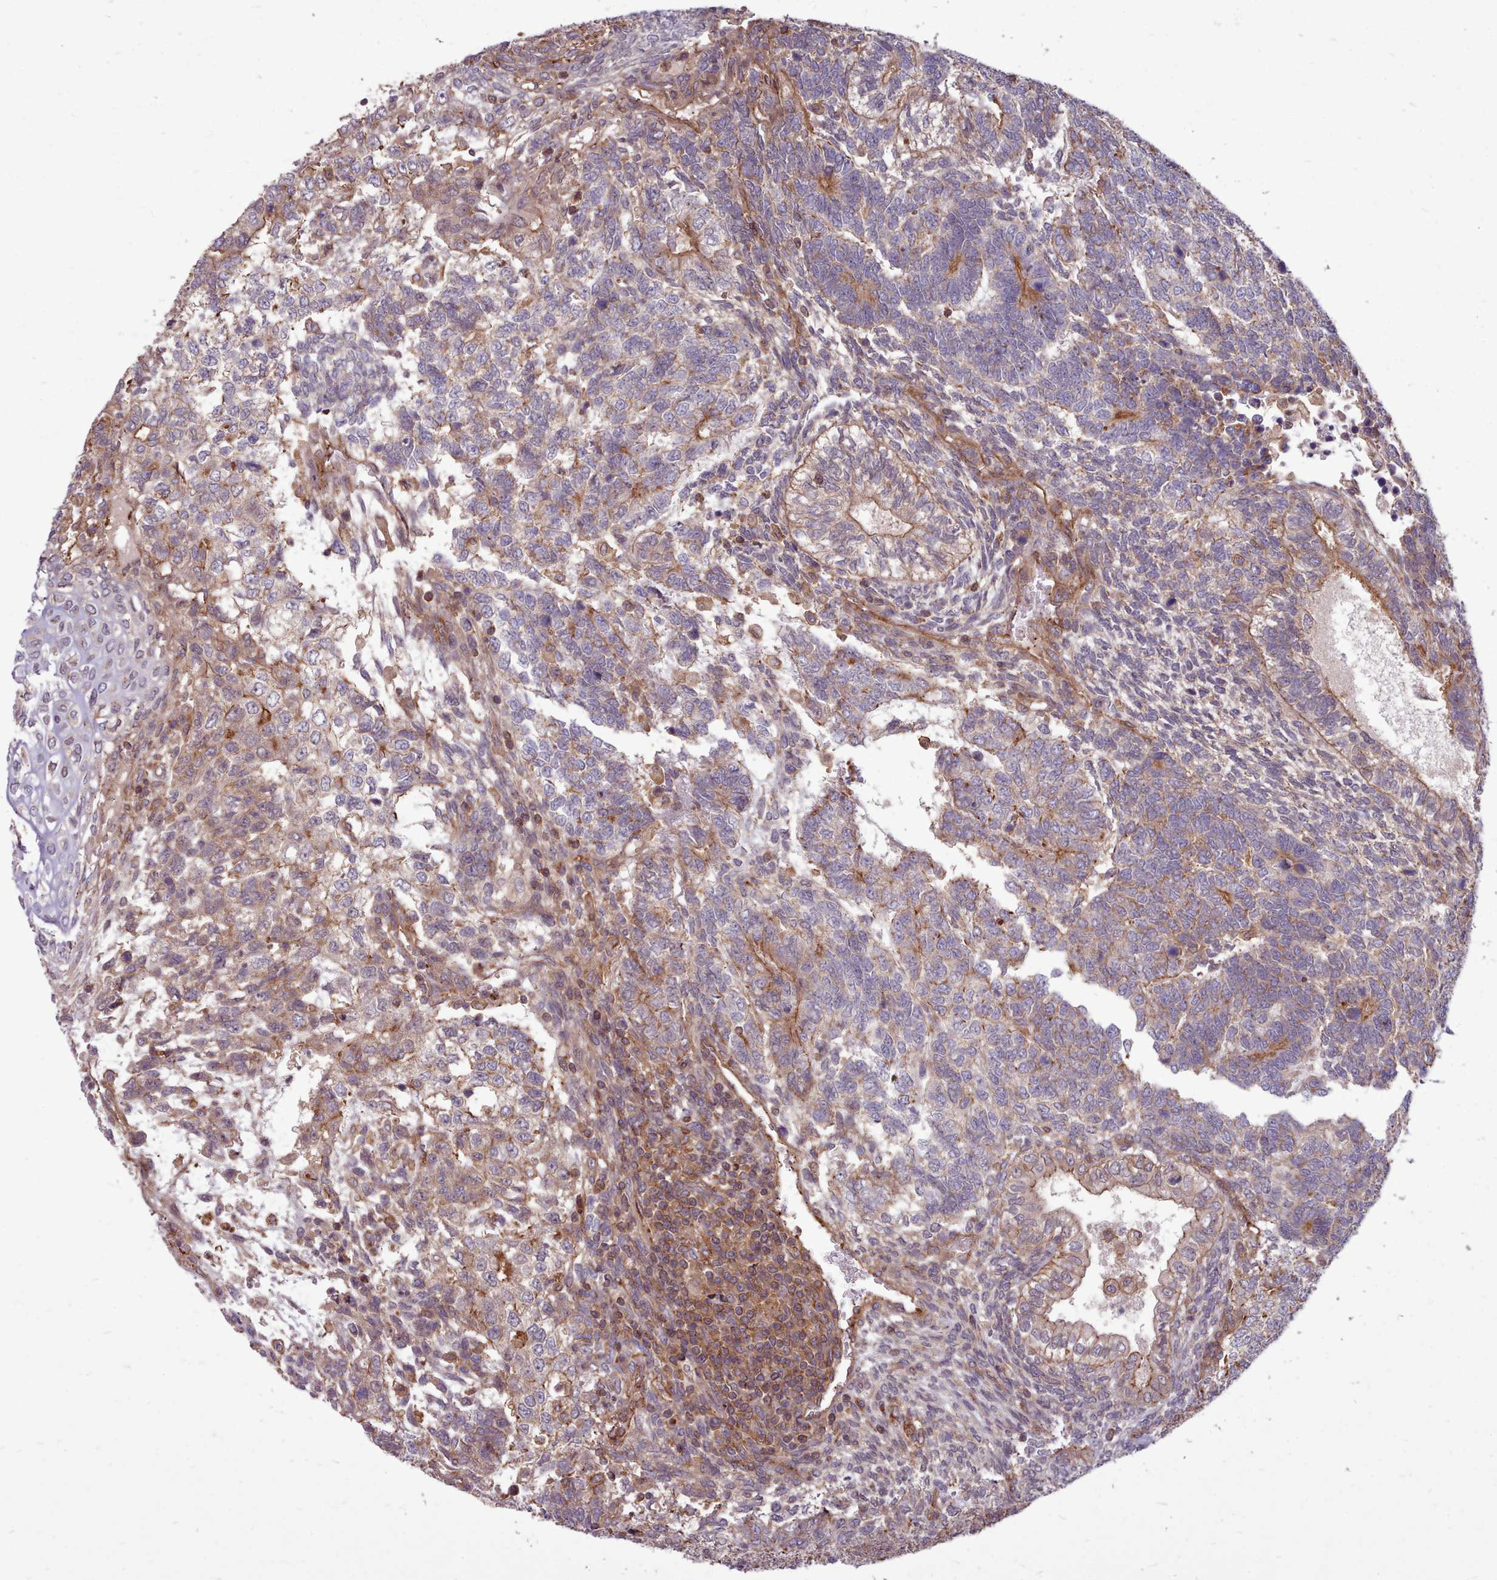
{"staining": {"intensity": "moderate", "quantity": "<25%", "location": "cytoplasmic/membranous"}, "tissue": "testis cancer", "cell_type": "Tumor cells", "image_type": "cancer", "snomed": [{"axis": "morphology", "description": "Carcinoma, Embryonal, NOS"}, {"axis": "topography", "description": "Testis"}], "caption": "This is an image of immunohistochemistry (IHC) staining of embryonal carcinoma (testis), which shows moderate expression in the cytoplasmic/membranous of tumor cells.", "gene": "STUB1", "patient": {"sex": "male", "age": 23}}